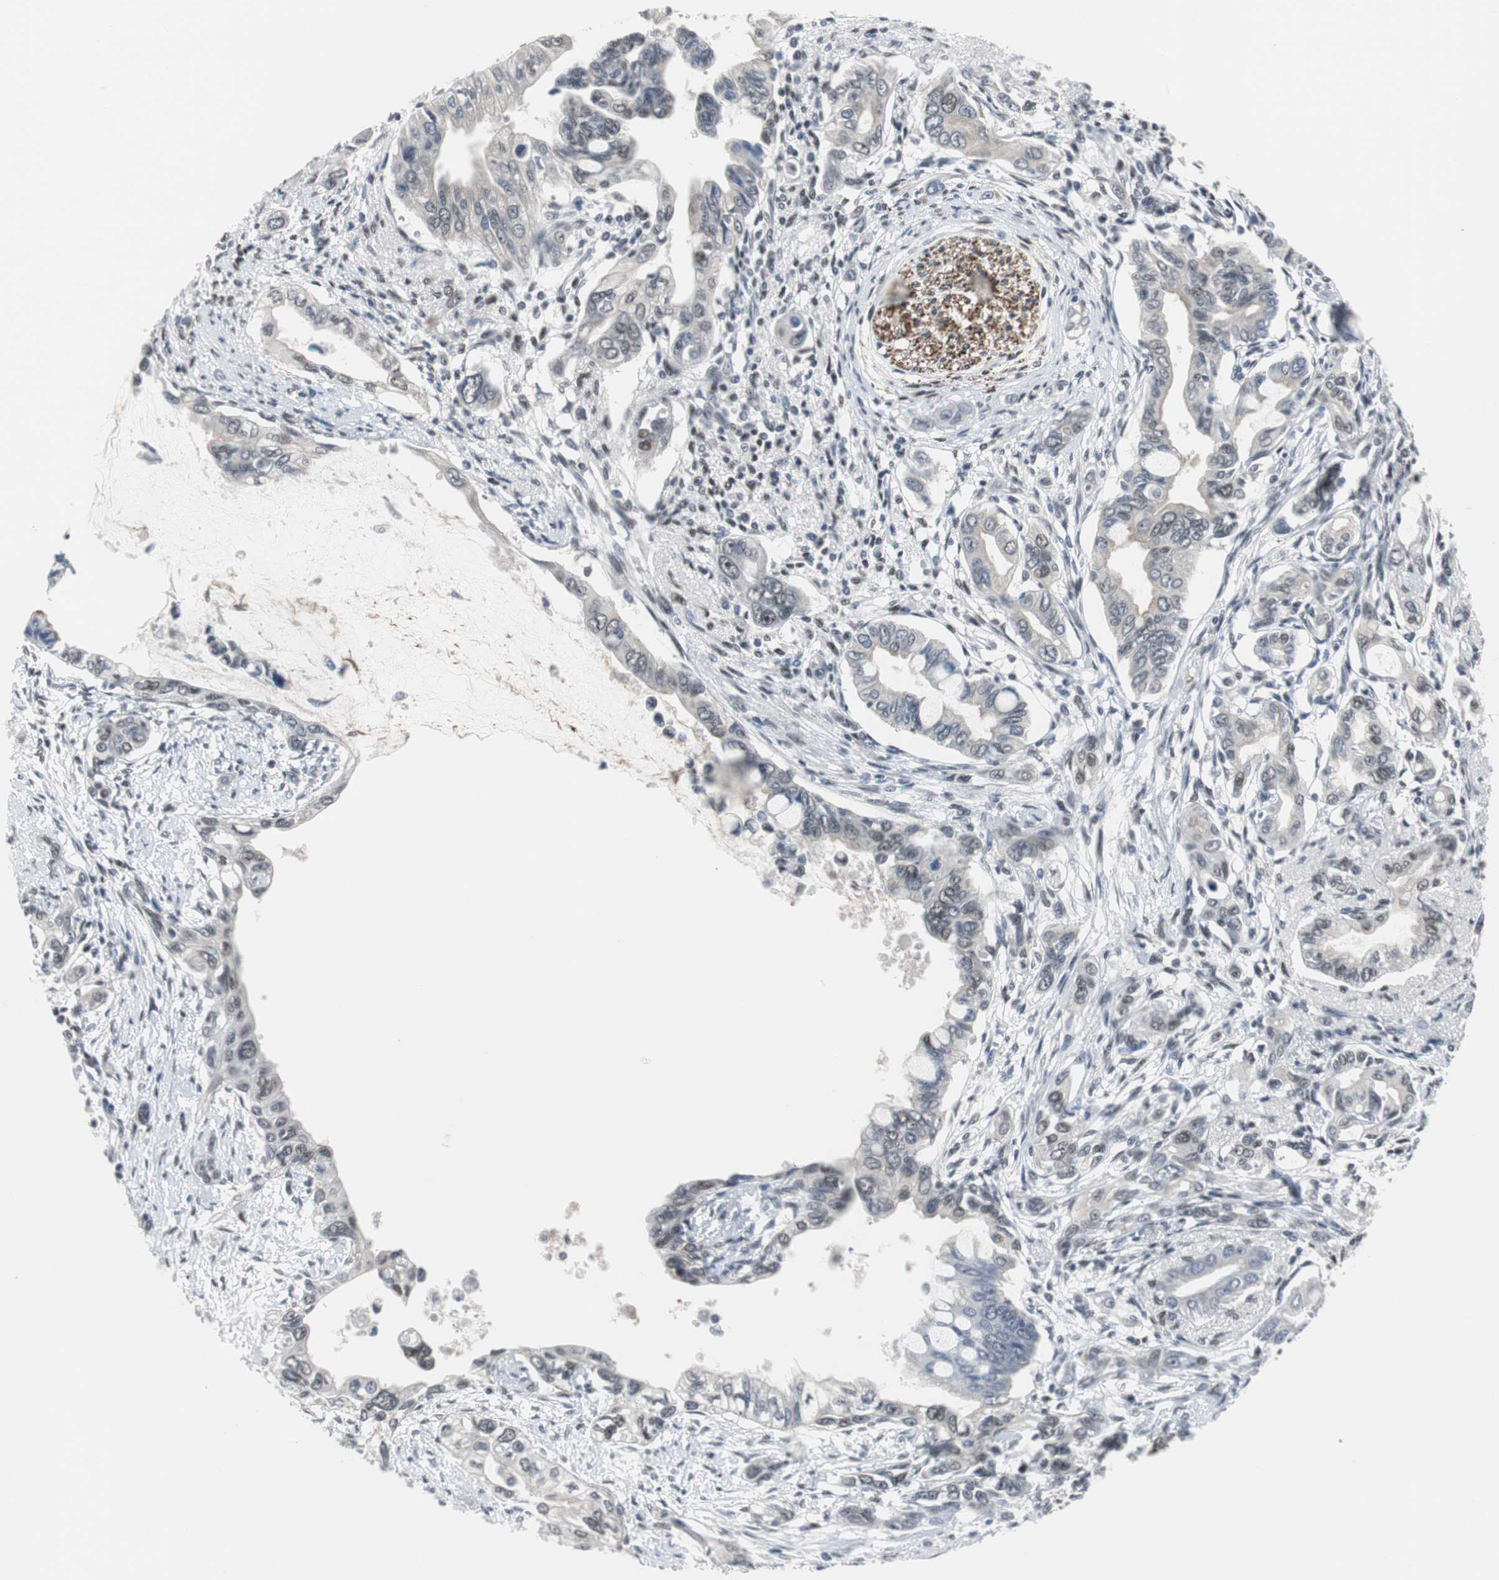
{"staining": {"intensity": "negative", "quantity": "none", "location": "none"}, "tissue": "pancreatic cancer", "cell_type": "Tumor cells", "image_type": "cancer", "snomed": [{"axis": "morphology", "description": "Adenocarcinoma, NOS"}, {"axis": "topography", "description": "Pancreas"}], "caption": "Tumor cells show no significant positivity in pancreatic adenocarcinoma. (DAB (3,3'-diaminobenzidine) IHC visualized using brightfield microscopy, high magnification).", "gene": "ZHX2", "patient": {"sex": "female", "age": 60}}